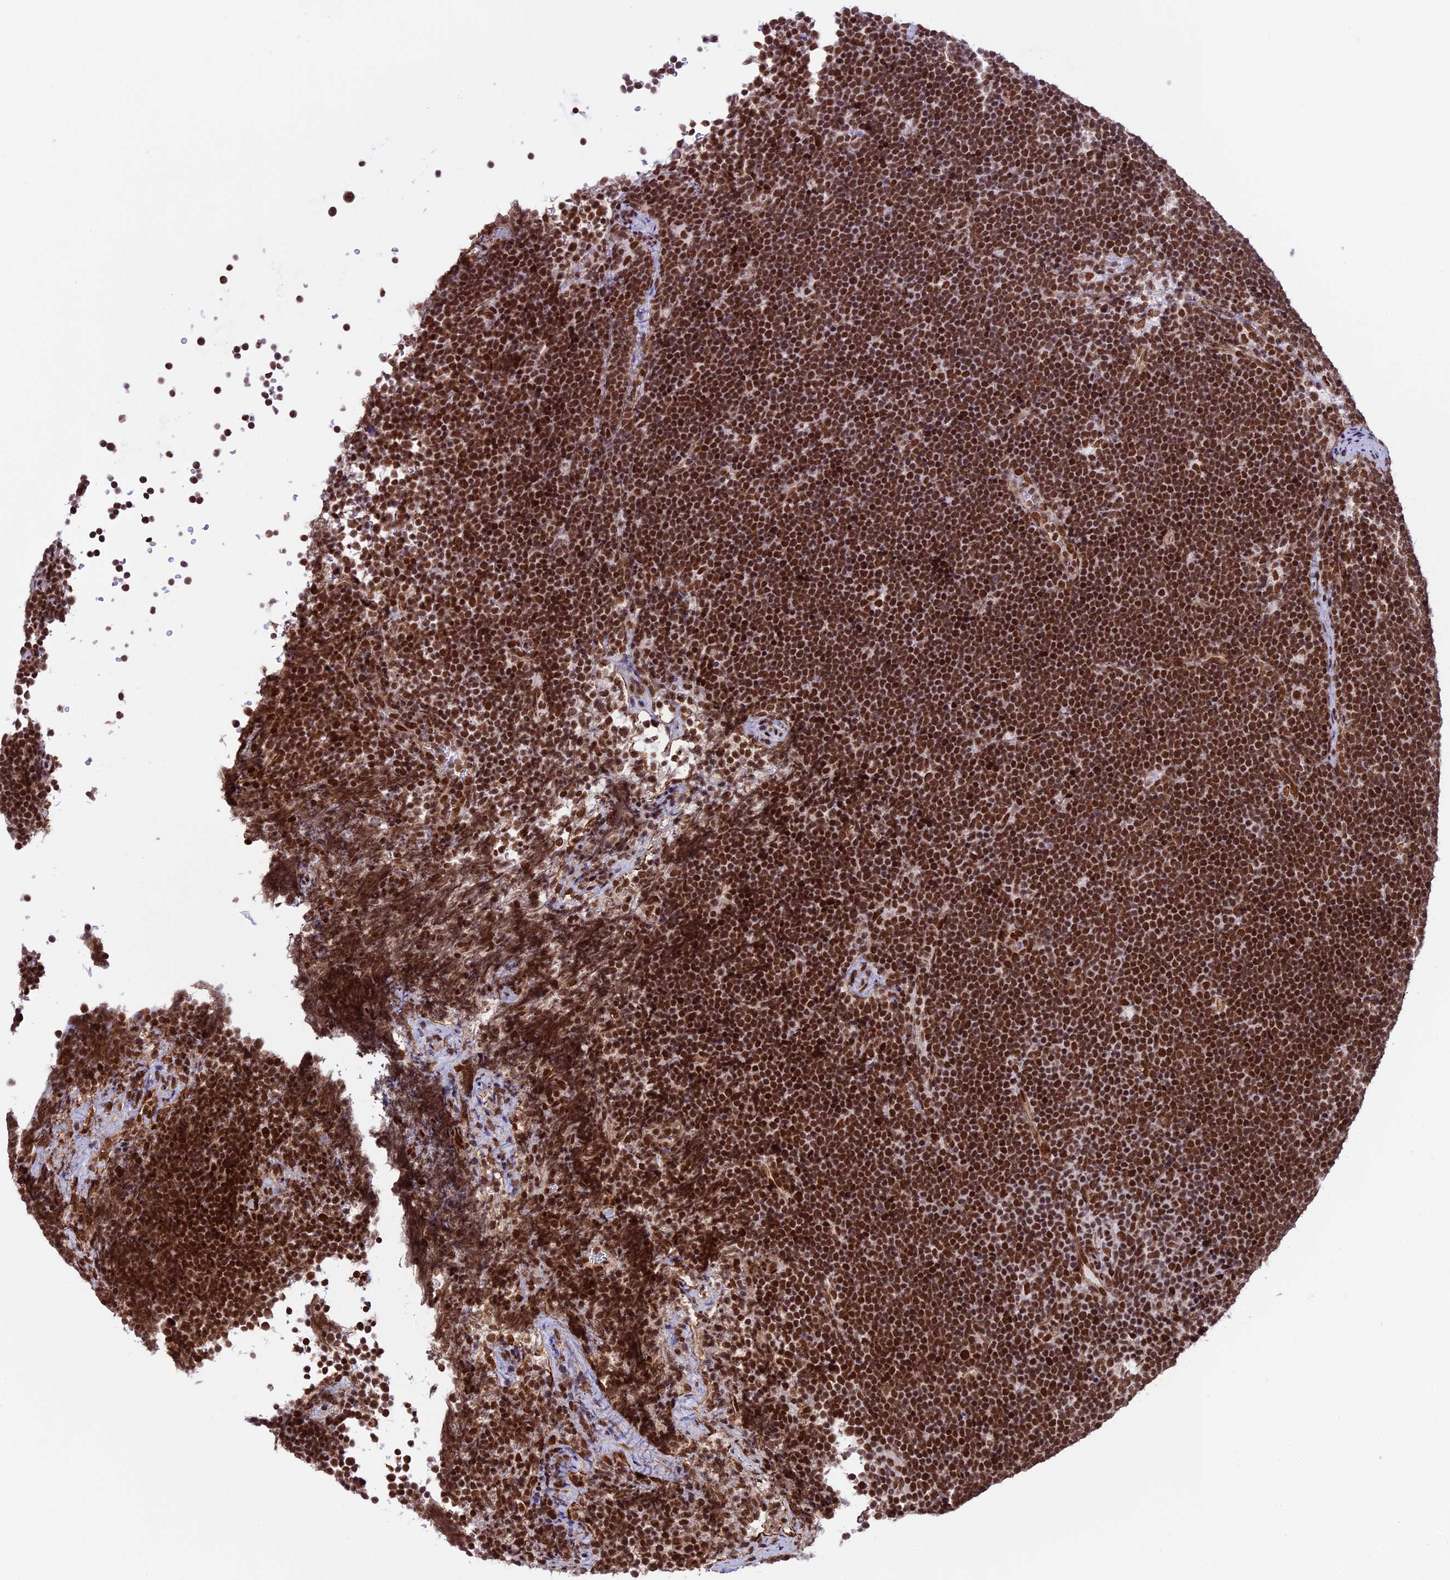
{"staining": {"intensity": "strong", "quantity": ">75%", "location": "nuclear"}, "tissue": "lymphoma", "cell_type": "Tumor cells", "image_type": "cancer", "snomed": [{"axis": "morphology", "description": "Malignant lymphoma, non-Hodgkin's type, High grade"}, {"axis": "topography", "description": "Lymph node"}], "caption": "Immunohistochemical staining of lymphoma reveals high levels of strong nuclear protein expression in approximately >75% of tumor cells.", "gene": "MPHOSPH8", "patient": {"sex": "male", "age": 13}}